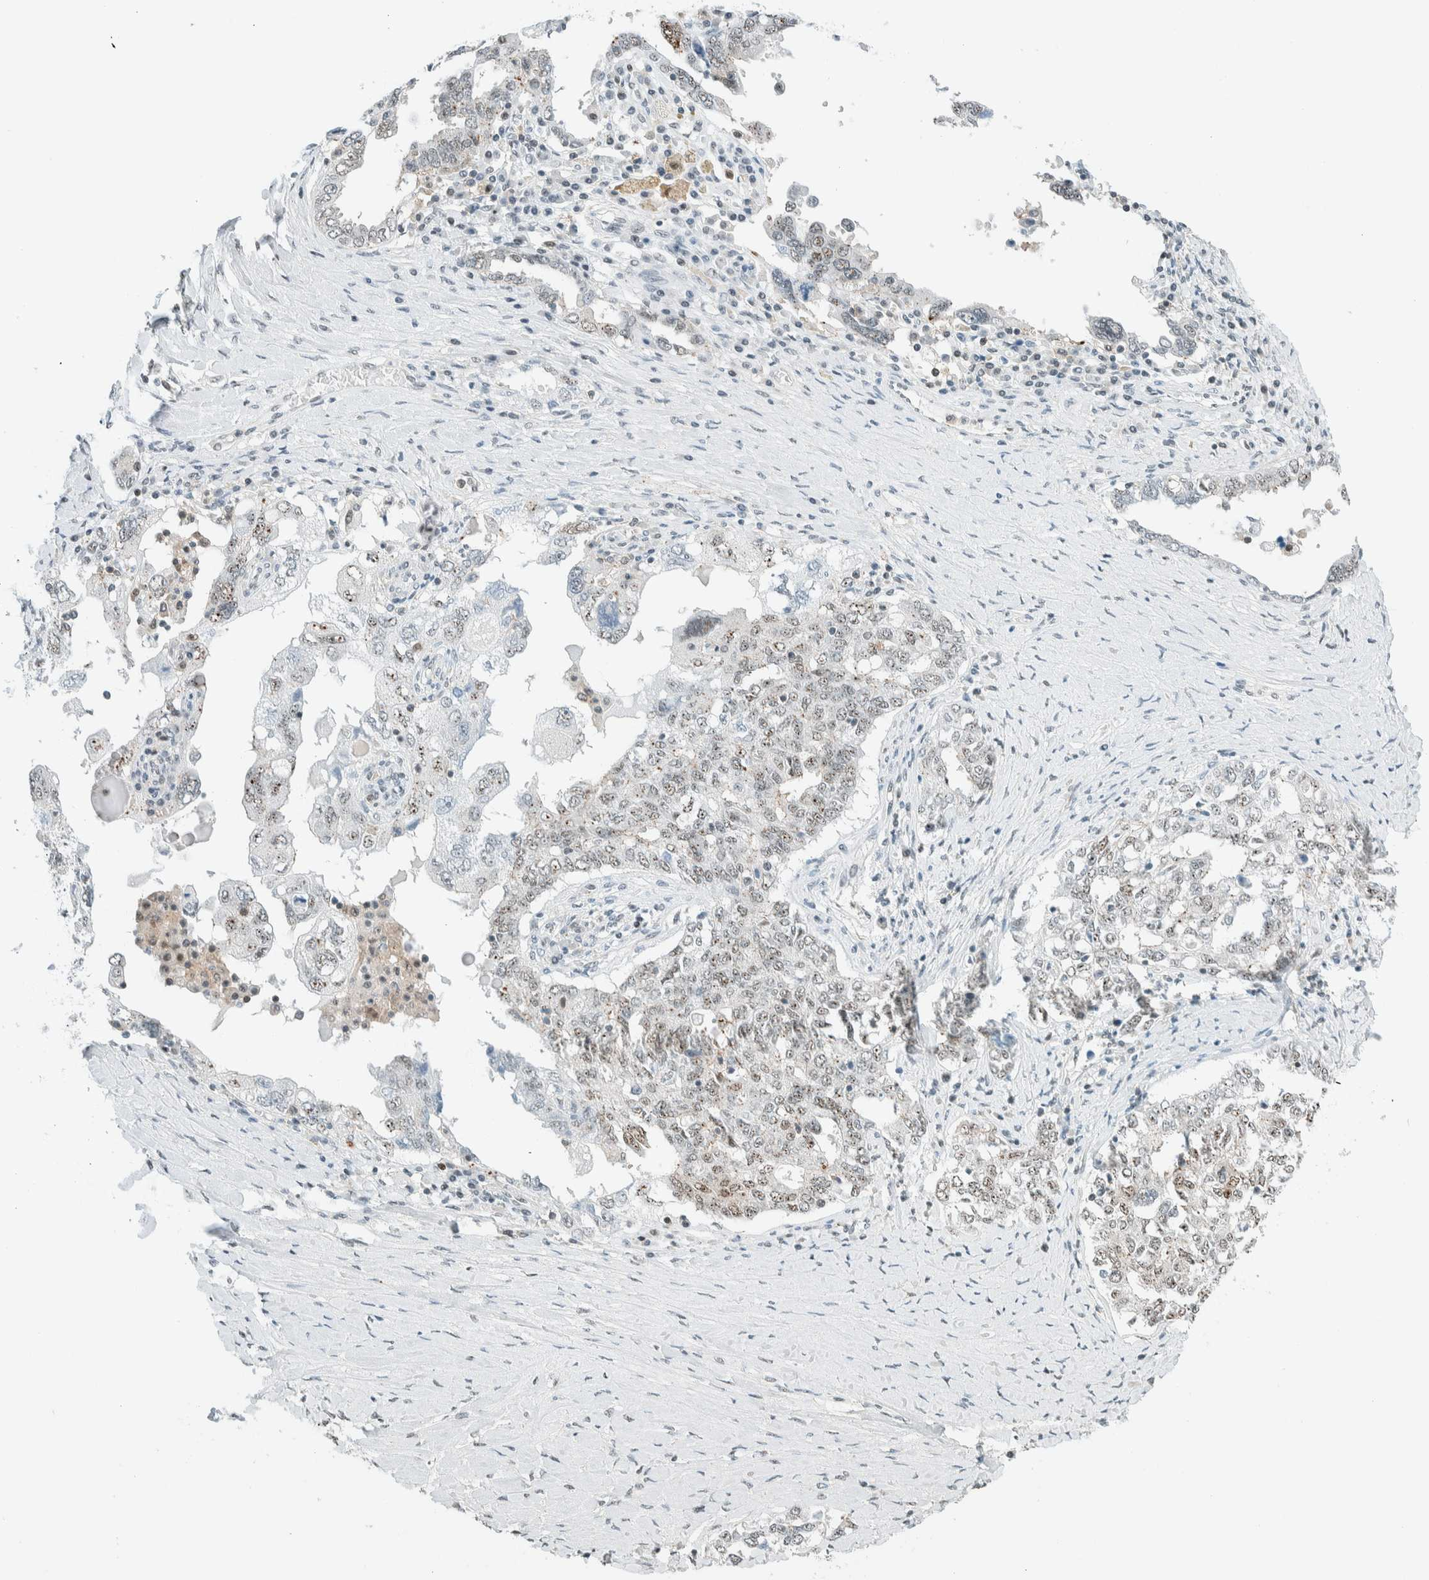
{"staining": {"intensity": "weak", "quantity": "25%-75%", "location": "nuclear"}, "tissue": "ovarian cancer", "cell_type": "Tumor cells", "image_type": "cancer", "snomed": [{"axis": "morphology", "description": "Carcinoma, endometroid"}, {"axis": "topography", "description": "Ovary"}], "caption": "There is low levels of weak nuclear expression in tumor cells of ovarian cancer (endometroid carcinoma), as demonstrated by immunohistochemical staining (brown color).", "gene": "CYSRT1", "patient": {"sex": "female", "age": 62}}